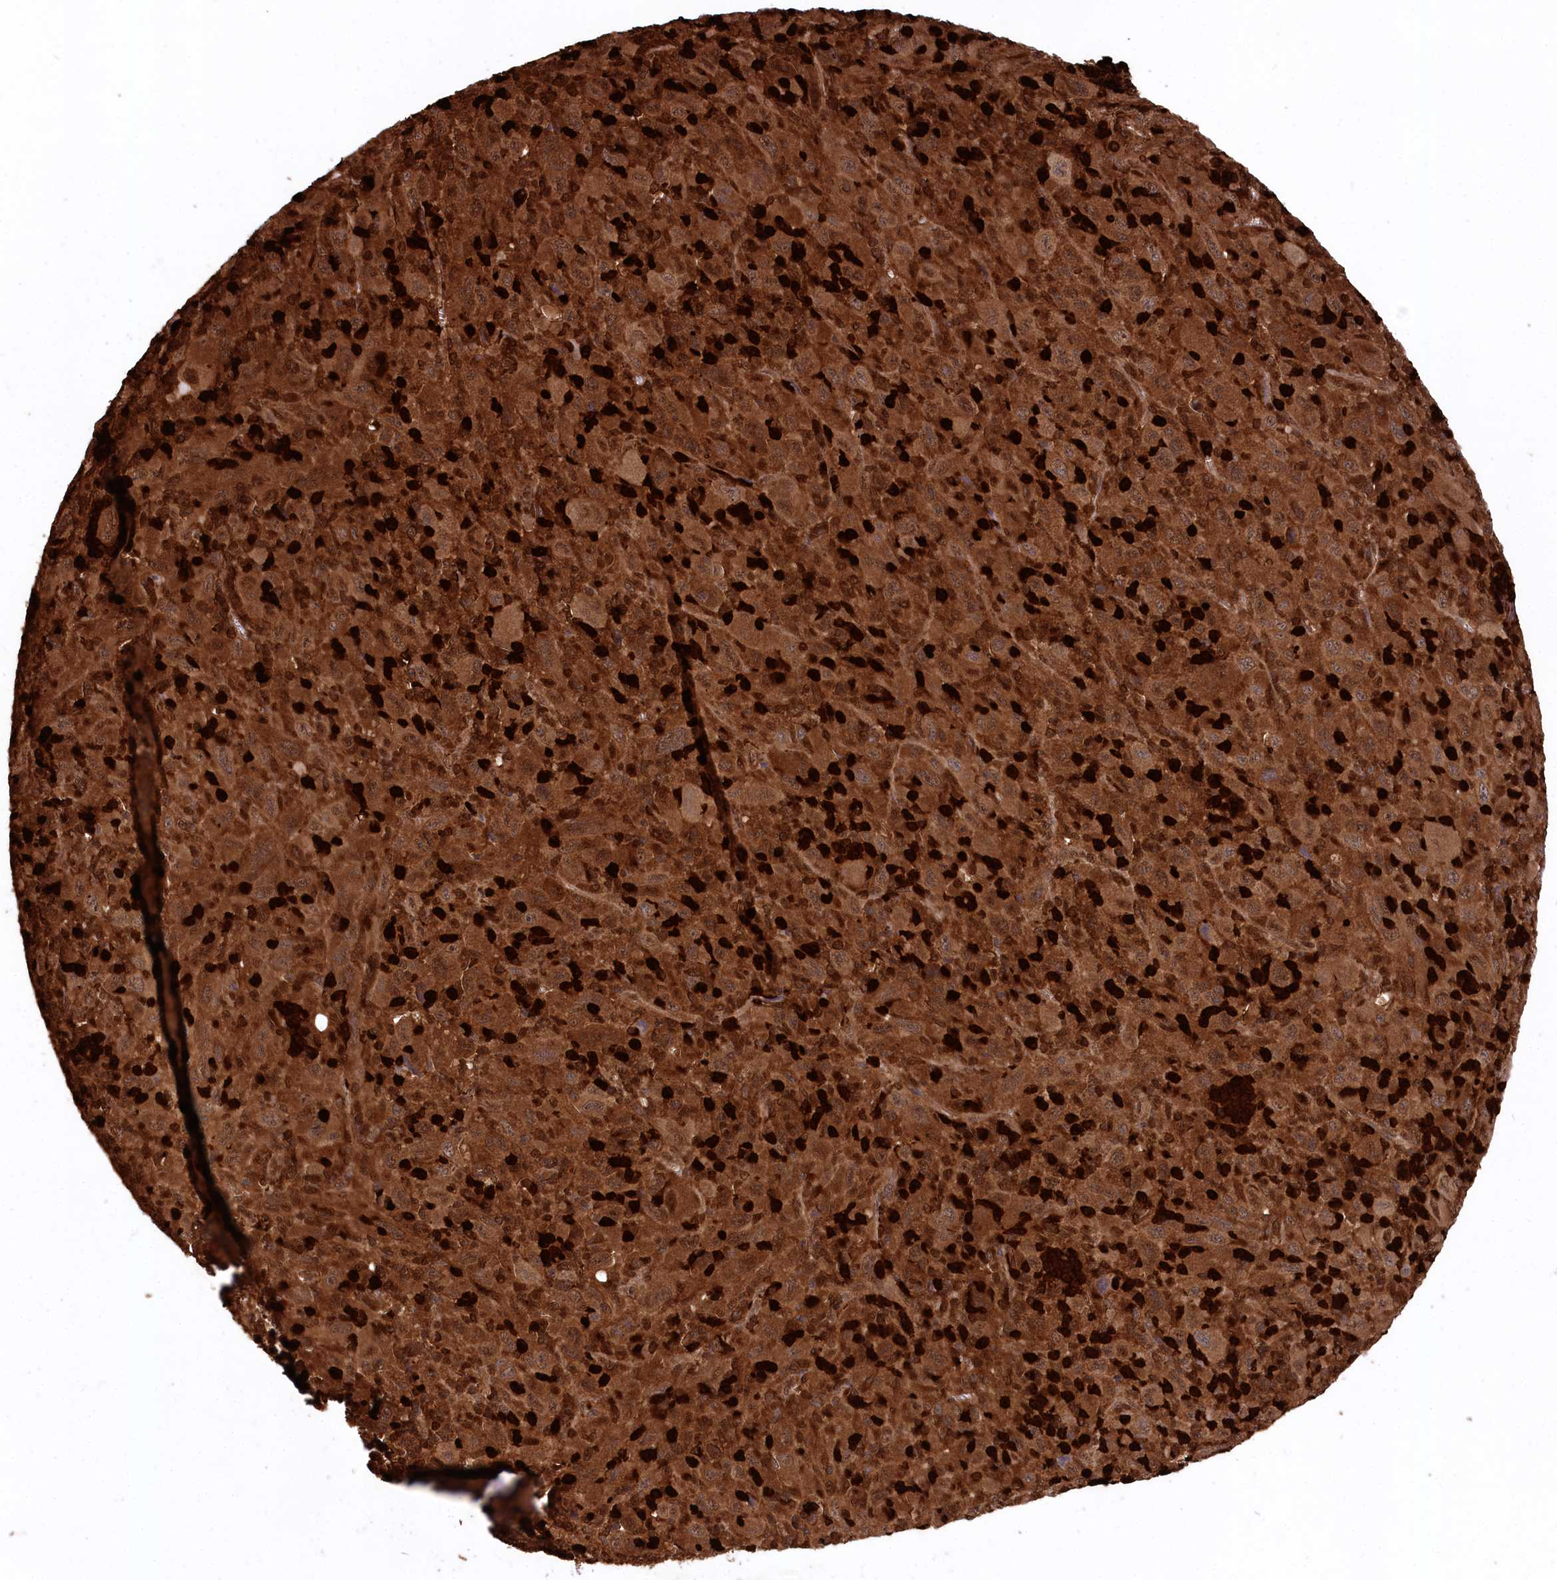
{"staining": {"intensity": "strong", "quantity": ">75%", "location": "cytoplasmic/membranous"}, "tissue": "melanoma", "cell_type": "Tumor cells", "image_type": "cancer", "snomed": [{"axis": "morphology", "description": "Malignant melanoma, Metastatic site"}, {"axis": "topography", "description": "Skin"}], "caption": "This image shows immunohistochemistry staining of human malignant melanoma (metastatic site), with high strong cytoplasmic/membranous staining in approximately >75% of tumor cells.", "gene": "LSG1", "patient": {"sex": "female", "age": 56}}